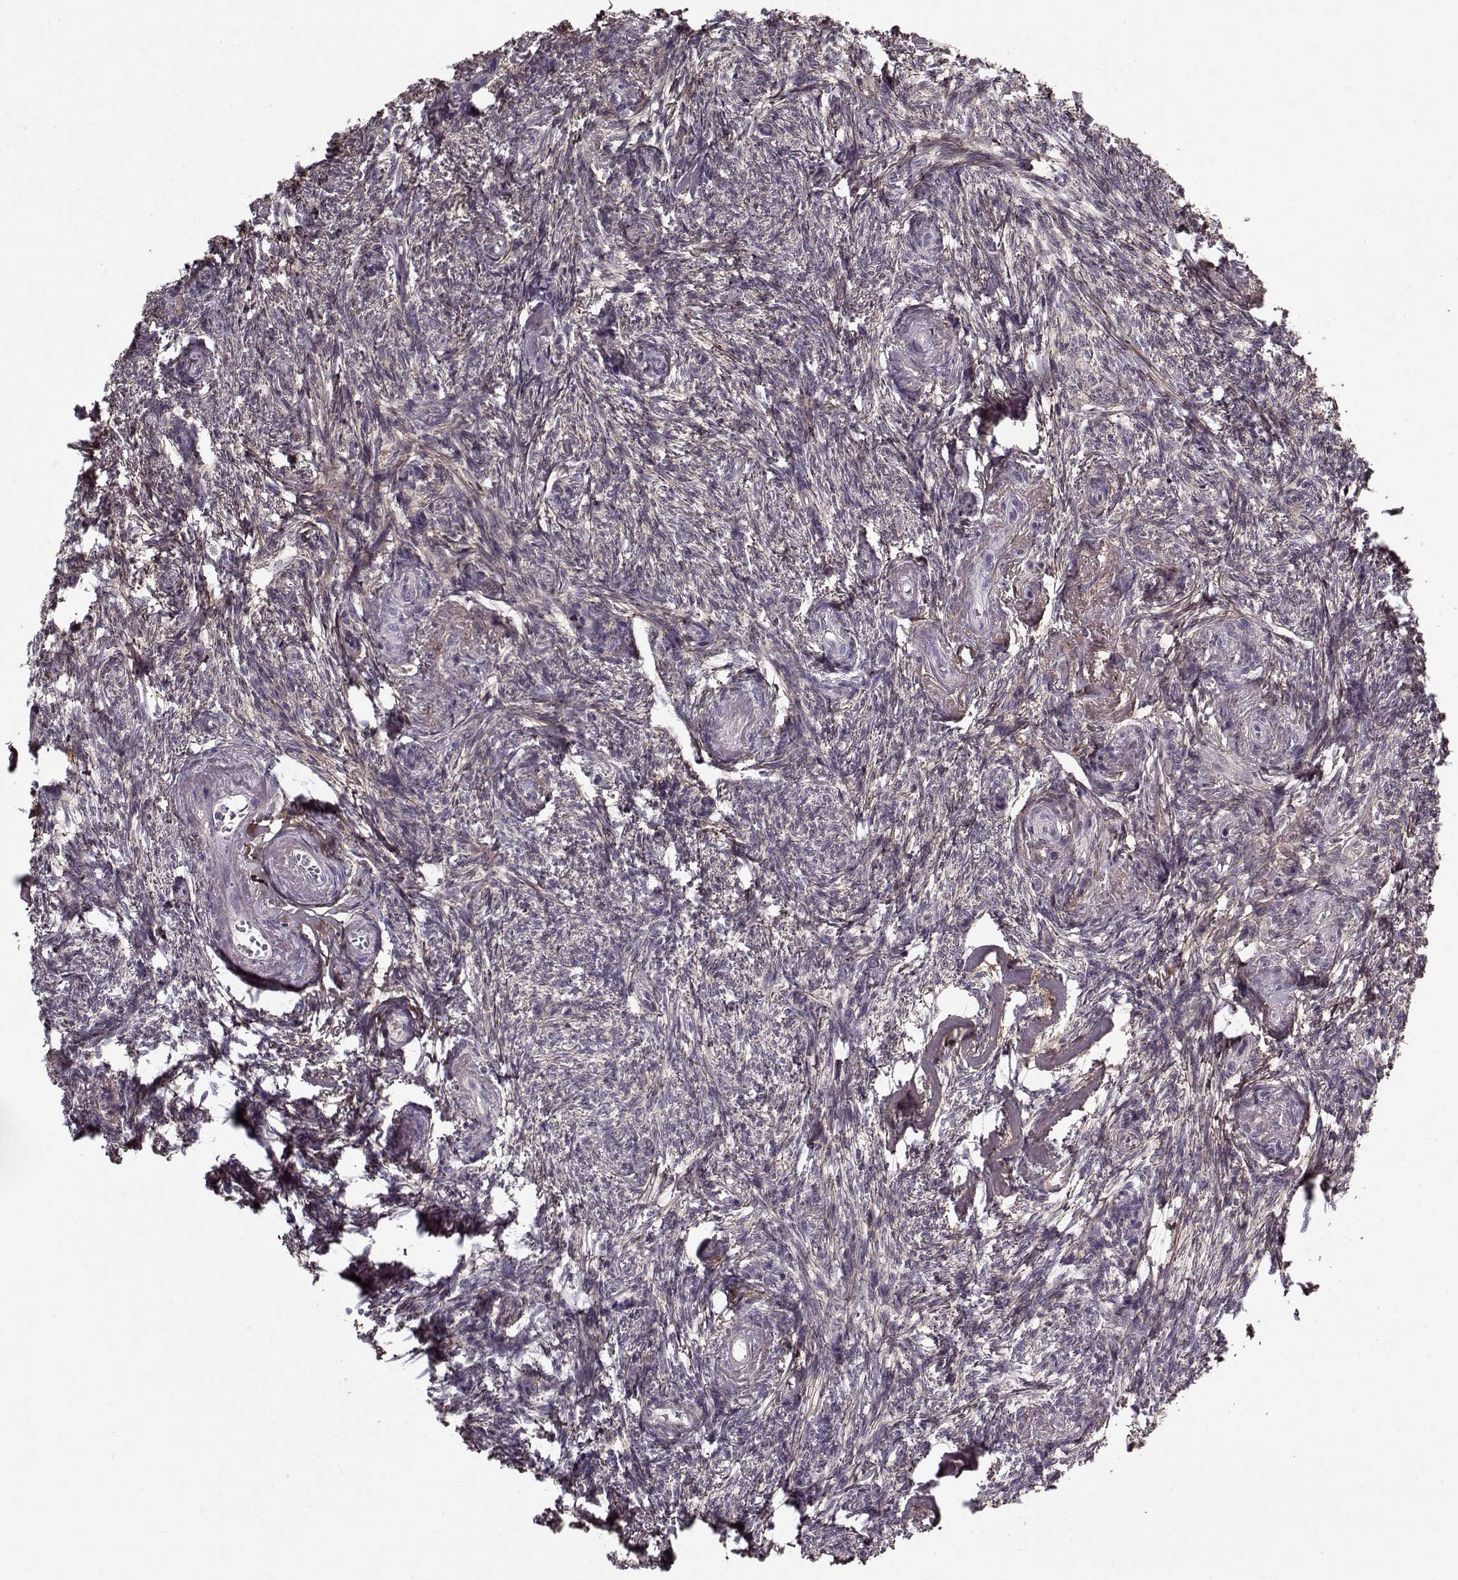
{"staining": {"intensity": "negative", "quantity": "none", "location": "none"}, "tissue": "ovary", "cell_type": "Follicle cells", "image_type": "normal", "snomed": [{"axis": "morphology", "description": "Normal tissue, NOS"}, {"axis": "topography", "description": "Ovary"}], "caption": "A high-resolution image shows IHC staining of normal ovary, which demonstrates no significant staining in follicle cells.", "gene": "LUM", "patient": {"sex": "female", "age": 72}}